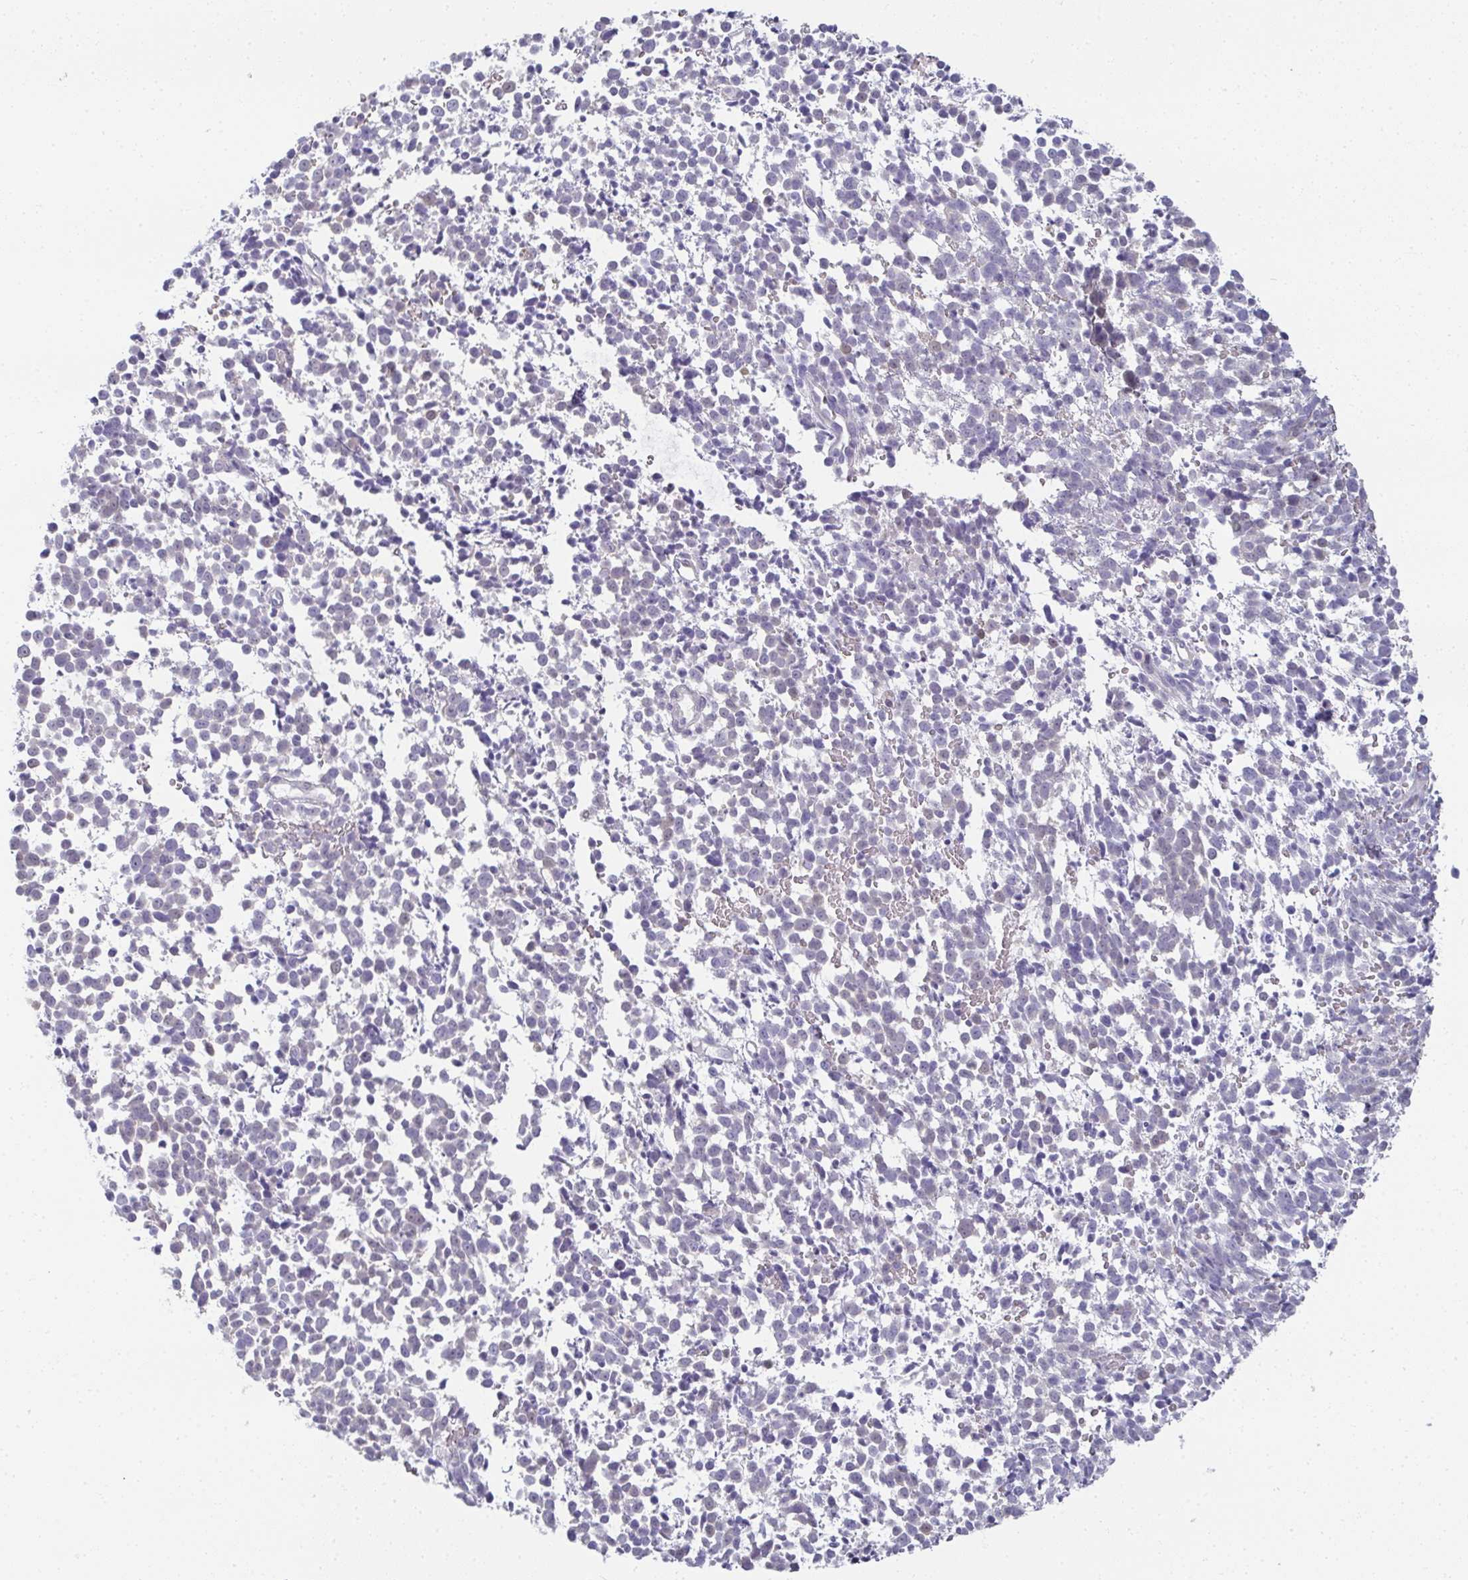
{"staining": {"intensity": "negative", "quantity": "none", "location": "none"}, "tissue": "melanoma", "cell_type": "Tumor cells", "image_type": "cancer", "snomed": [{"axis": "morphology", "description": "Malignant melanoma, NOS"}, {"axis": "topography", "description": "Skin"}], "caption": "IHC histopathology image of neoplastic tissue: human melanoma stained with DAB reveals no significant protein staining in tumor cells. The staining is performed using DAB (3,3'-diaminobenzidine) brown chromogen with nuclei counter-stained in using hematoxylin.", "gene": "RBP1", "patient": {"sex": "female", "age": 70}}